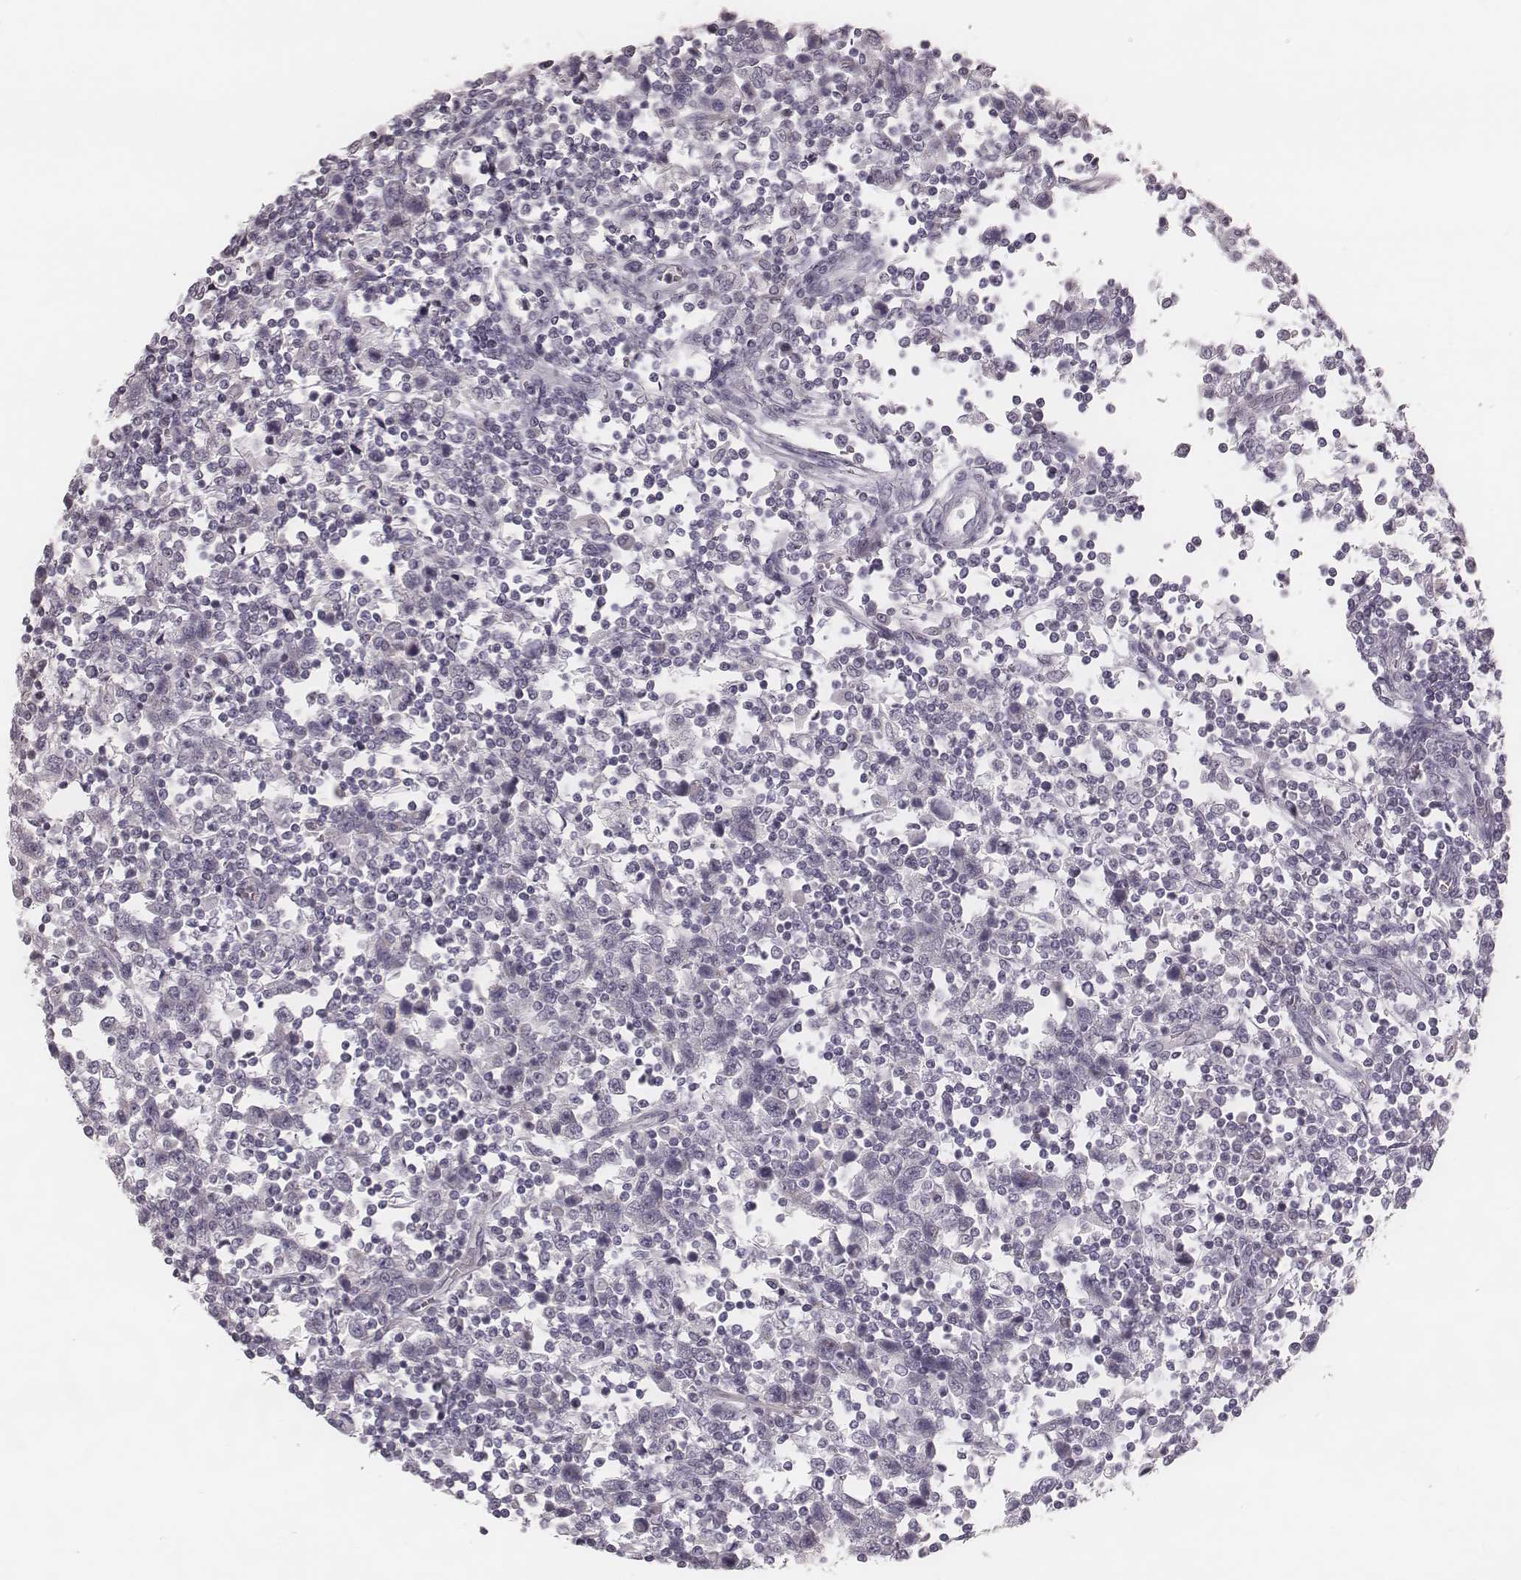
{"staining": {"intensity": "negative", "quantity": "none", "location": "none"}, "tissue": "testis cancer", "cell_type": "Tumor cells", "image_type": "cancer", "snomed": [{"axis": "morphology", "description": "Seminoma, NOS"}, {"axis": "topography", "description": "Testis"}], "caption": "A photomicrograph of testis seminoma stained for a protein demonstrates no brown staining in tumor cells.", "gene": "SPA17", "patient": {"sex": "male", "age": 34}}